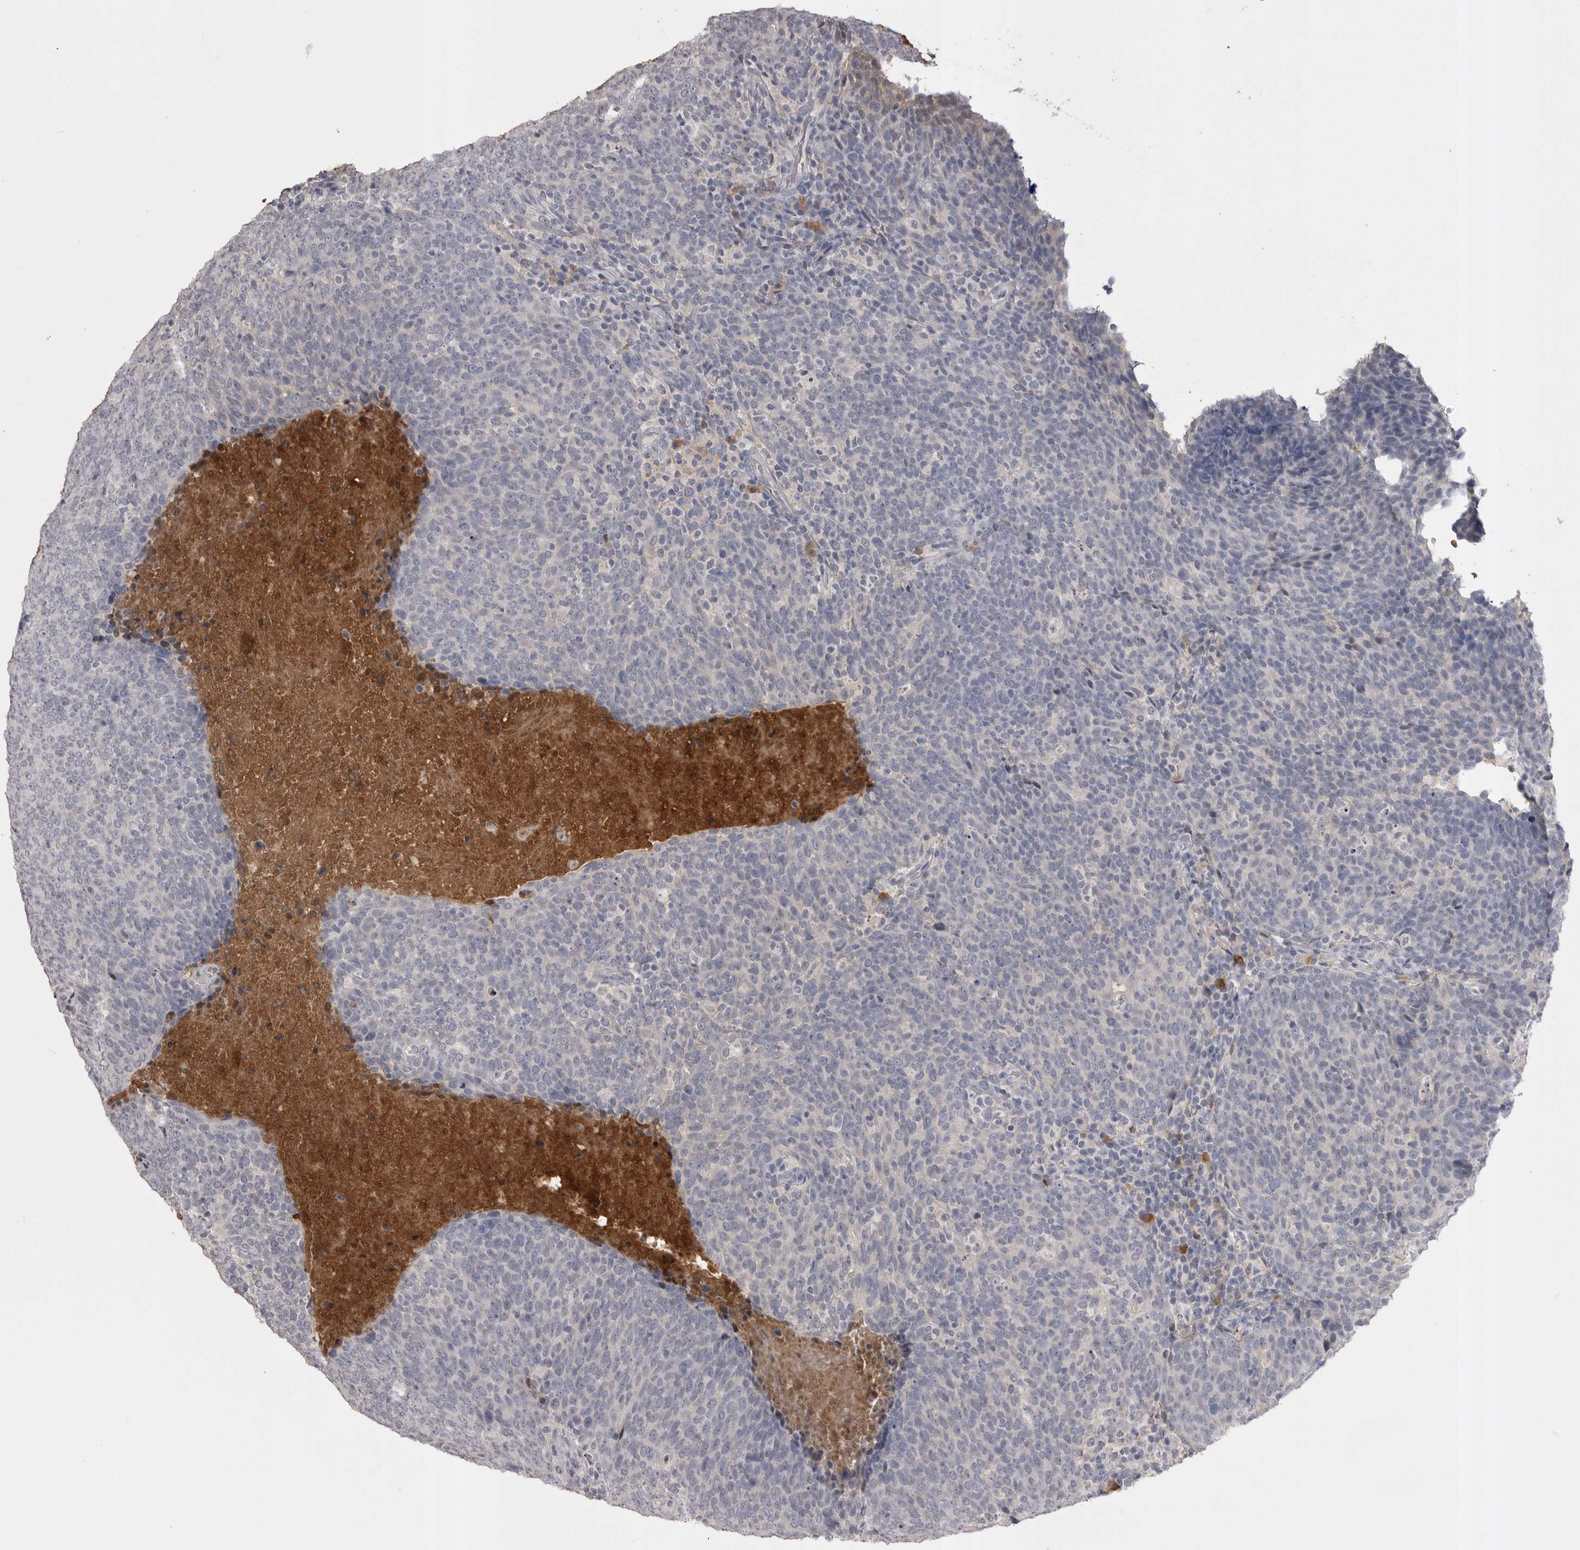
{"staining": {"intensity": "negative", "quantity": "none", "location": "none"}, "tissue": "head and neck cancer", "cell_type": "Tumor cells", "image_type": "cancer", "snomed": [{"axis": "morphology", "description": "Squamous cell carcinoma, NOS"}, {"axis": "morphology", "description": "Squamous cell carcinoma, metastatic, NOS"}, {"axis": "topography", "description": "Lymph node"}, {"axis": "topography", "description": "Head-Neck"}], "caption": "This is an immunohistochemistry (IHC) image of head and neck cancer (squamous cell carcinoma). There is no positivity in tumor cells.", "gene": "AHSG", "patient": {"sex": "male", "age": 62}}